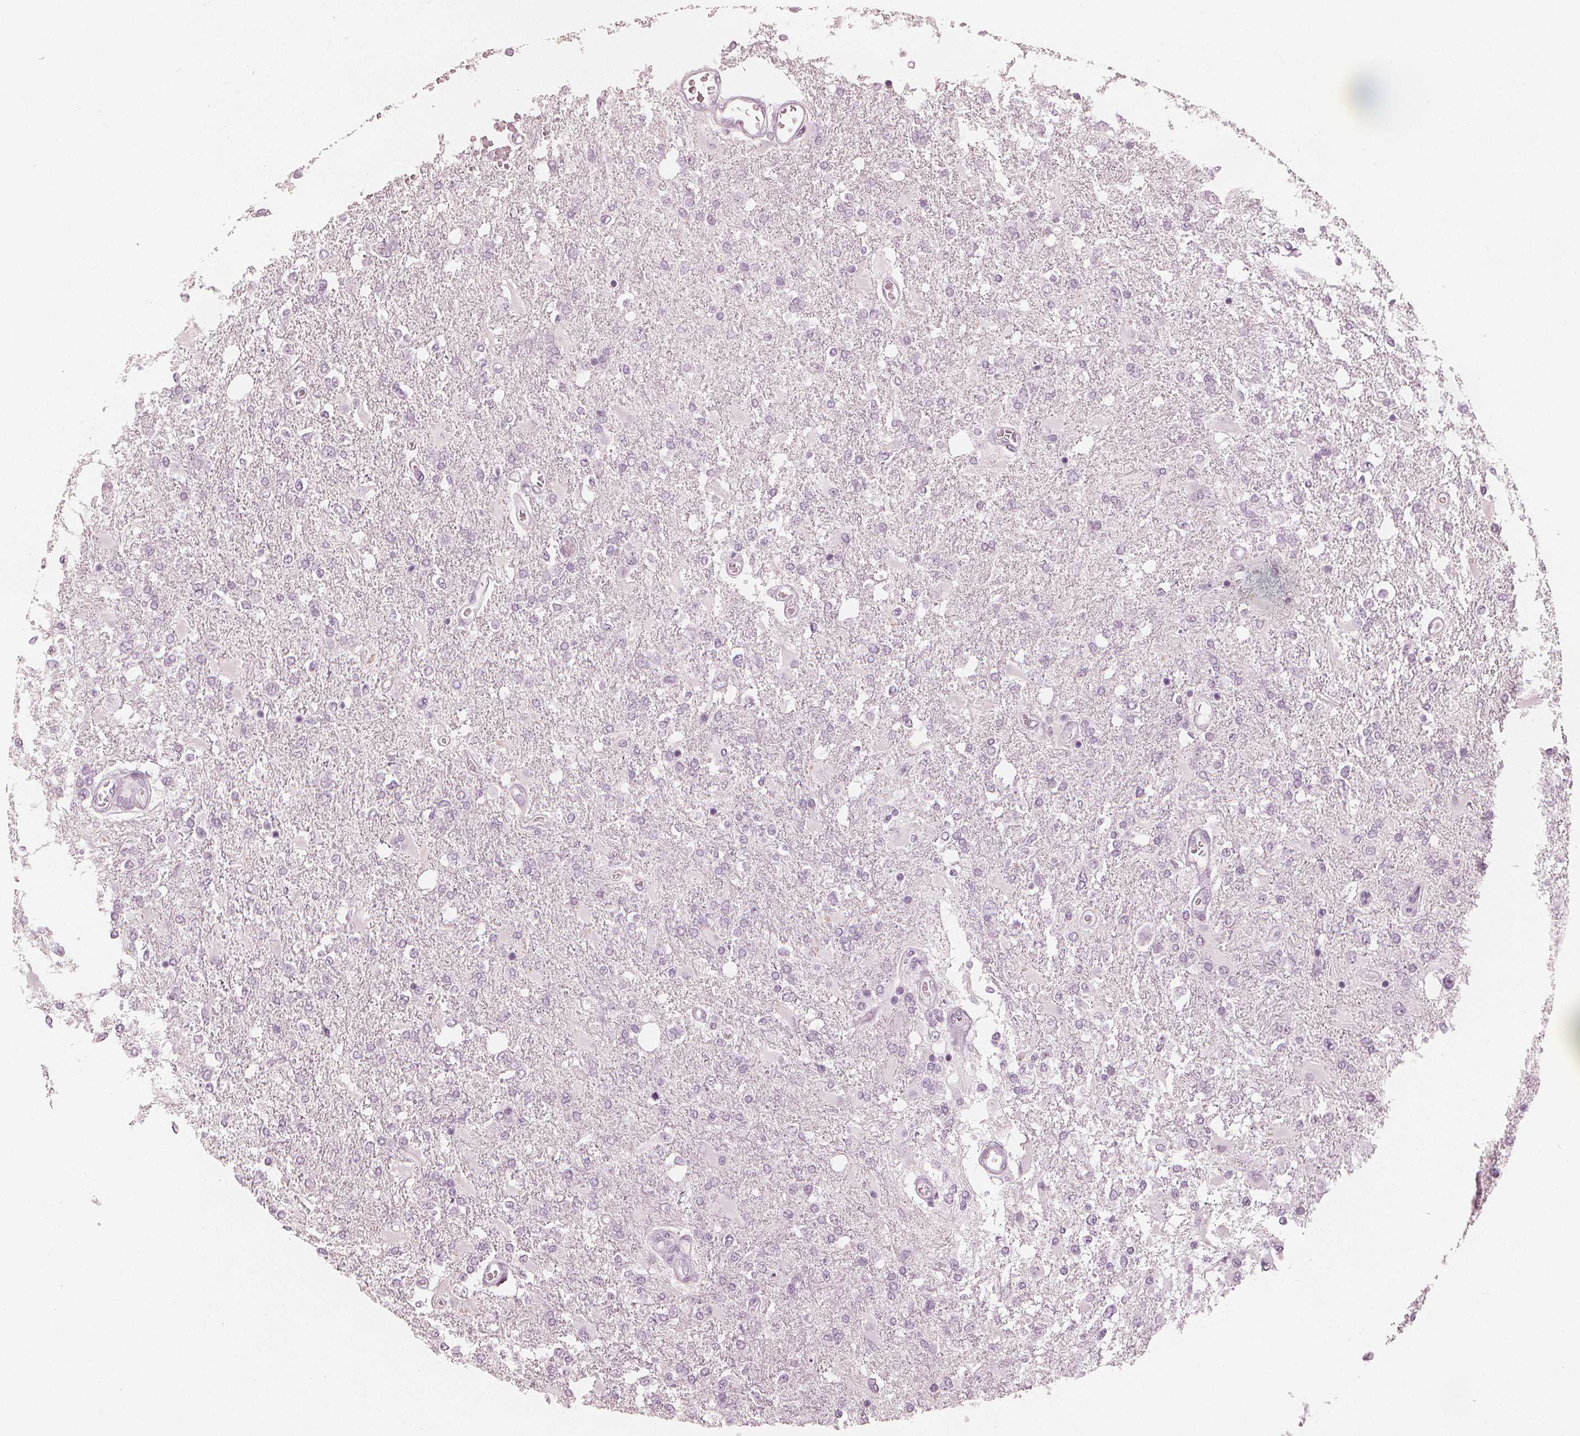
{"staining": {"intensity": "negative", "quantity": "none", "location": "none"}, "tissue": "glioma", "cell_type": "Tumor cells", "image_type": "cancer", "snomed": [{"axis": "morphology", "description": "Glioma, malignant, High grade"}, {"axis": "topography", "description": "Cerebral cortex"}], "caption": "Immunohistochemistry micrograph of high-grade glioma (malignant) stained for a protein (brown), which shows no staining in tumor cells. (Brightfield microscopy of DAB (3,3'-diaminobenzidine) IHC at high magnification).", "gene": "PAEP", "patient": {"sex": "male", "age": 79}}